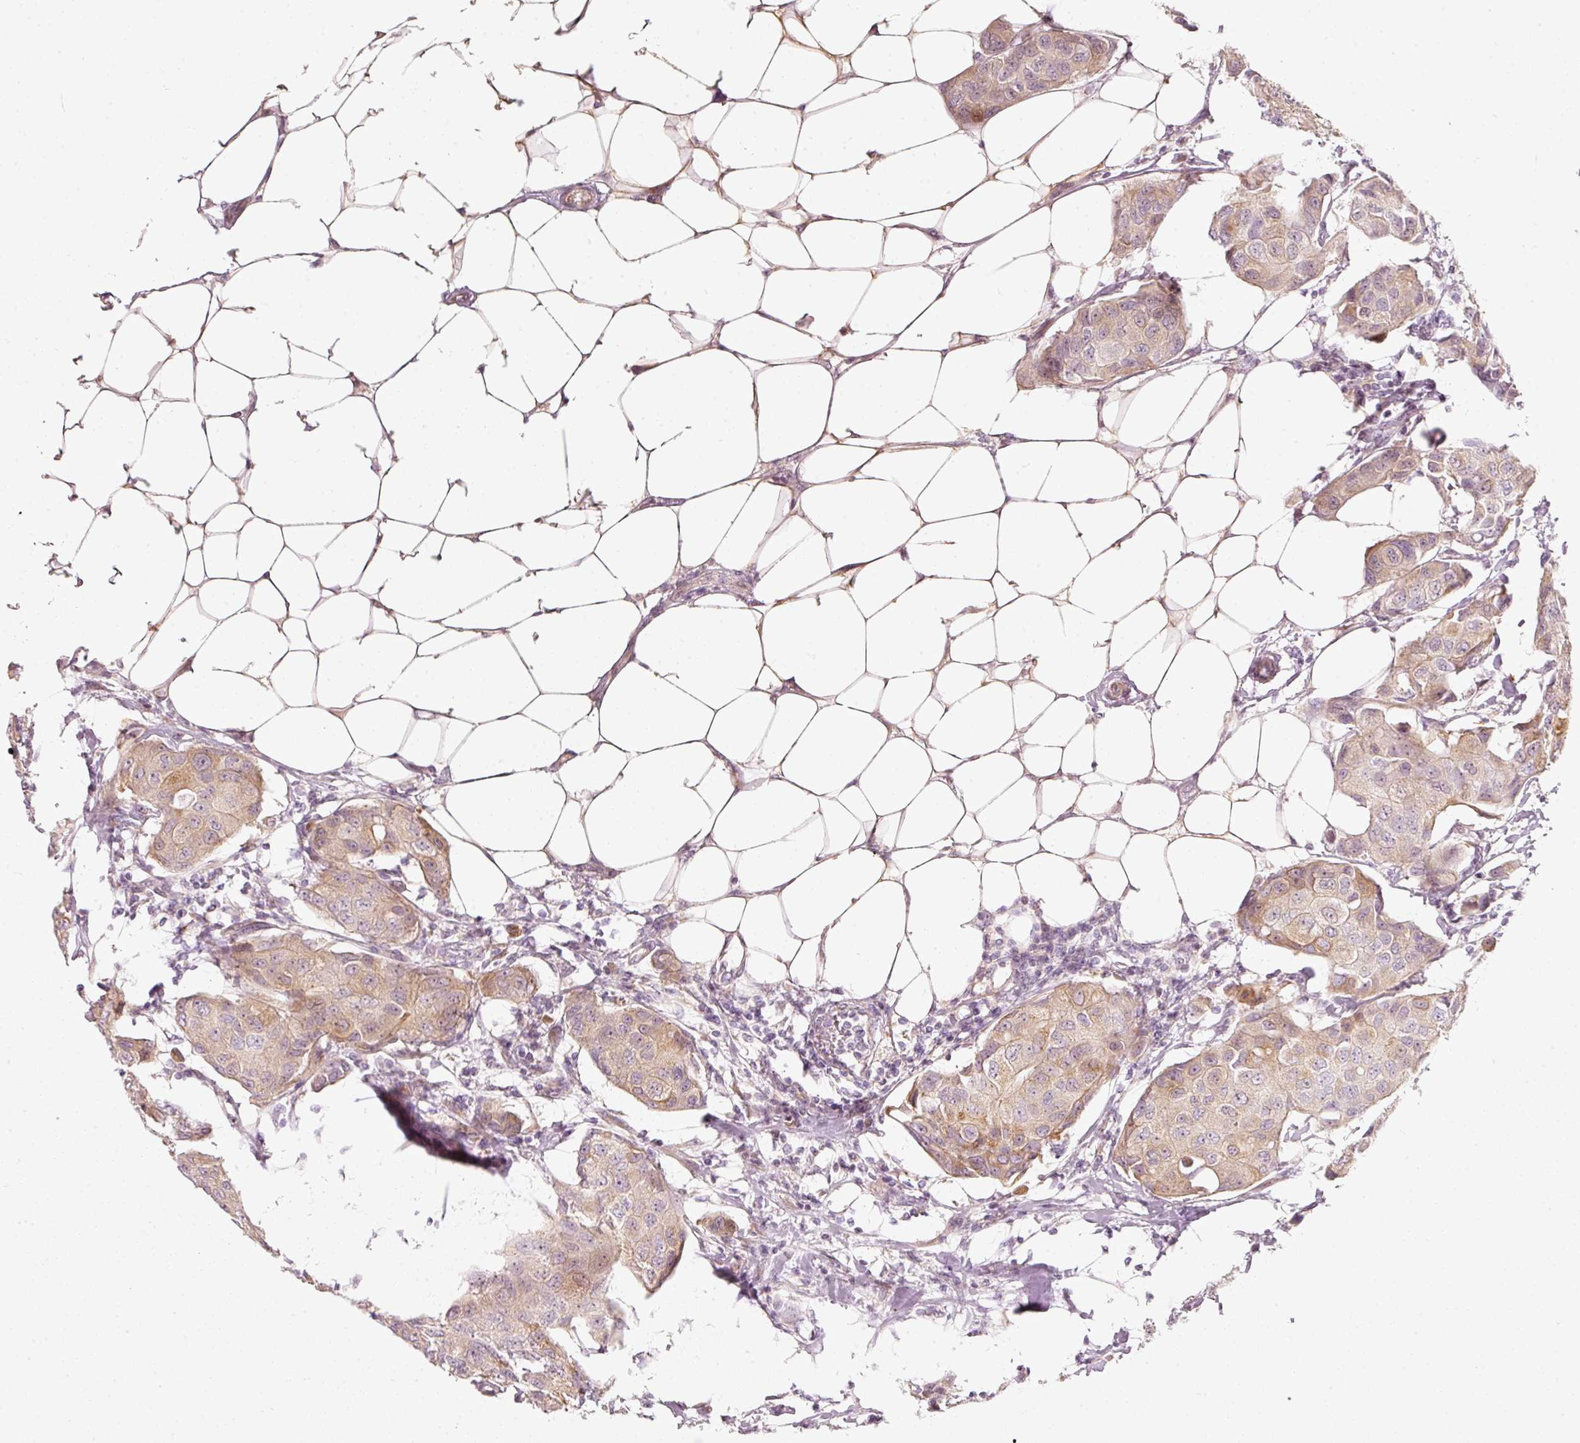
{"staining": {"intensity": "moderate", "quantity": ">75%", "location": "cytoplasmic/membranous"}, "tissue": "breast cancer", "cell_type": "Tumor cells", "image_type": "cancer", "snomed": [{"axis": "morphology", "description": "Duct carcinoma"}, {"axis": "topography", "description": "Breast"}, {"axis": "topography", "description": "Lymph node"}], "caption": "Intraductal carcinoma (breast) stained with immunohistochemistry (IHC) reveals moderate cytoplasmic/membranous staining in approximately >75% of tumor cells.", "gene": "SLC20A1", "patient": {"sex": "female", "age": 80}}